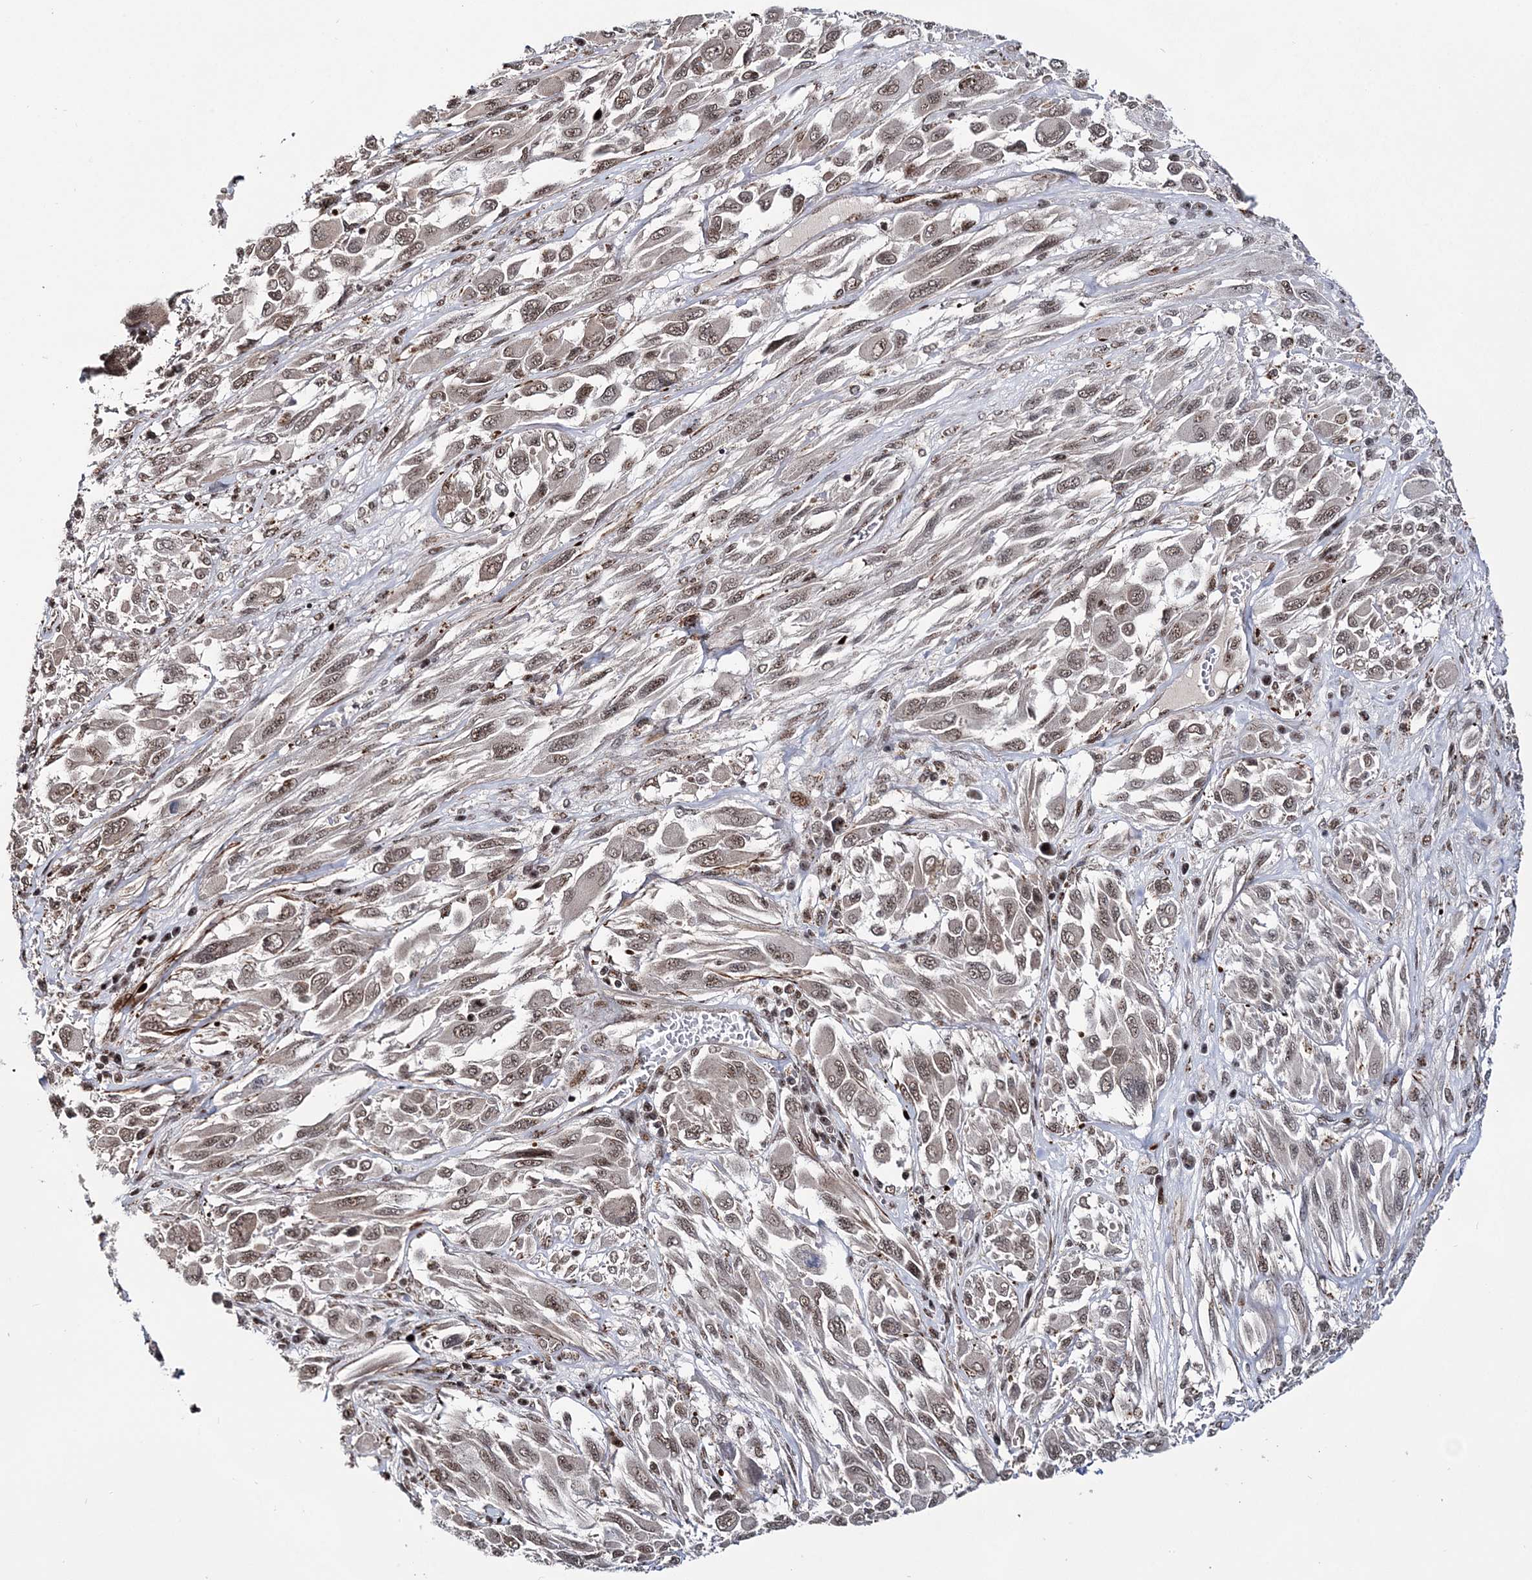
{"staining": {"intensity": "weak", "quantity": ">75%", "location": "nuclear"}, "tissue": "melanoma", "cell_type": "Tumor cells", "image_type": "cancer", "snomed": [{"axis": "morphology", "description": "Malignant melanoma, NOS"}, {"axis": "topography", "description": "Skin"}], "caption": "Immunohistochemical staining of human melanoma exhibits low levels of weak nuclear expression in approximately >75% of tumor cells. (IHC, brightfield microscopy, high magnification).", "gene": "TATDN2", "patient": {"sex": "female", "age": 91}}